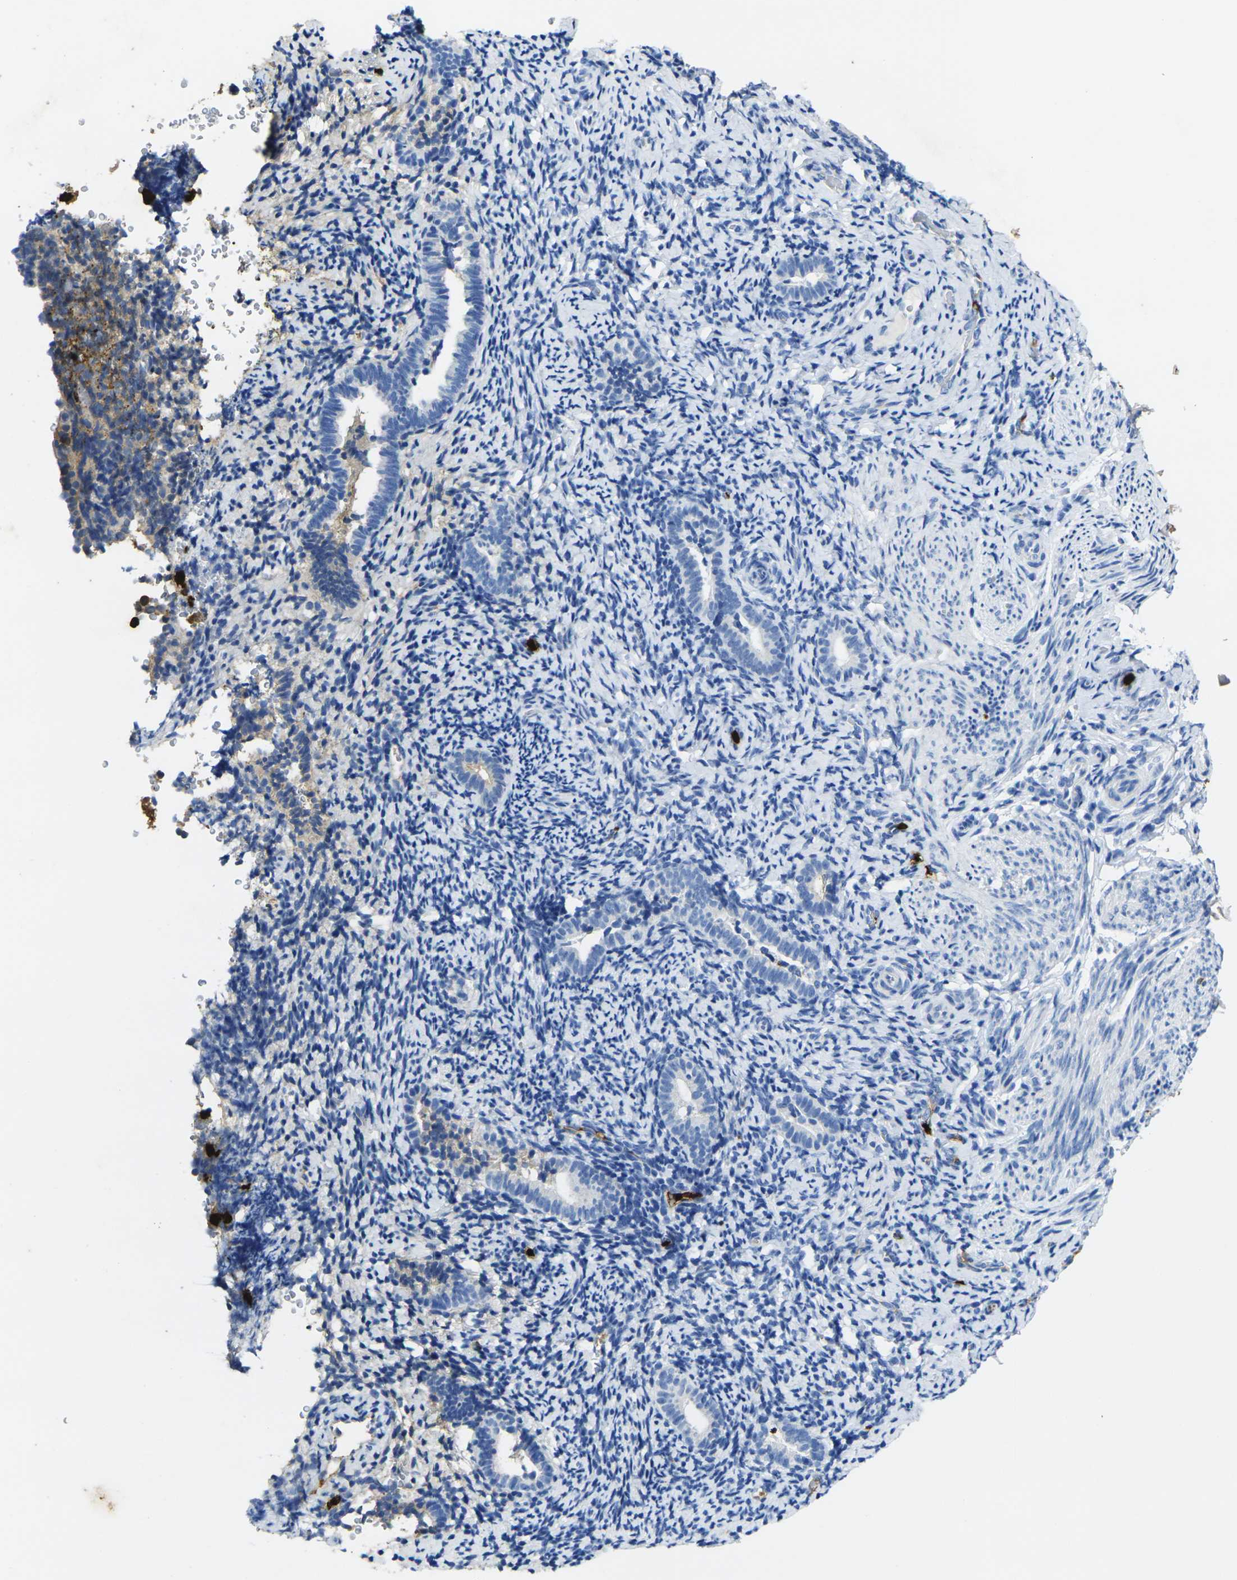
{"staining": {"intensity": "negative", "quantity": "none", "location": "none"}, "tissue": "endometrium", "cell_type": "Cells in endometrial stroma", "image_type": "normal", "snomed": [{"axis": "morphology", "description": "Normal tissue, NOS"}, {"axis": "topography", "description": "Endometrium"}], "caption": "This is an IHC photomicrograph of unremarkable human endometrium. There is no staining in cells in endometrial stroma.", "gene": "S100A9", "patient": {"sex": "female", "age": 51}}